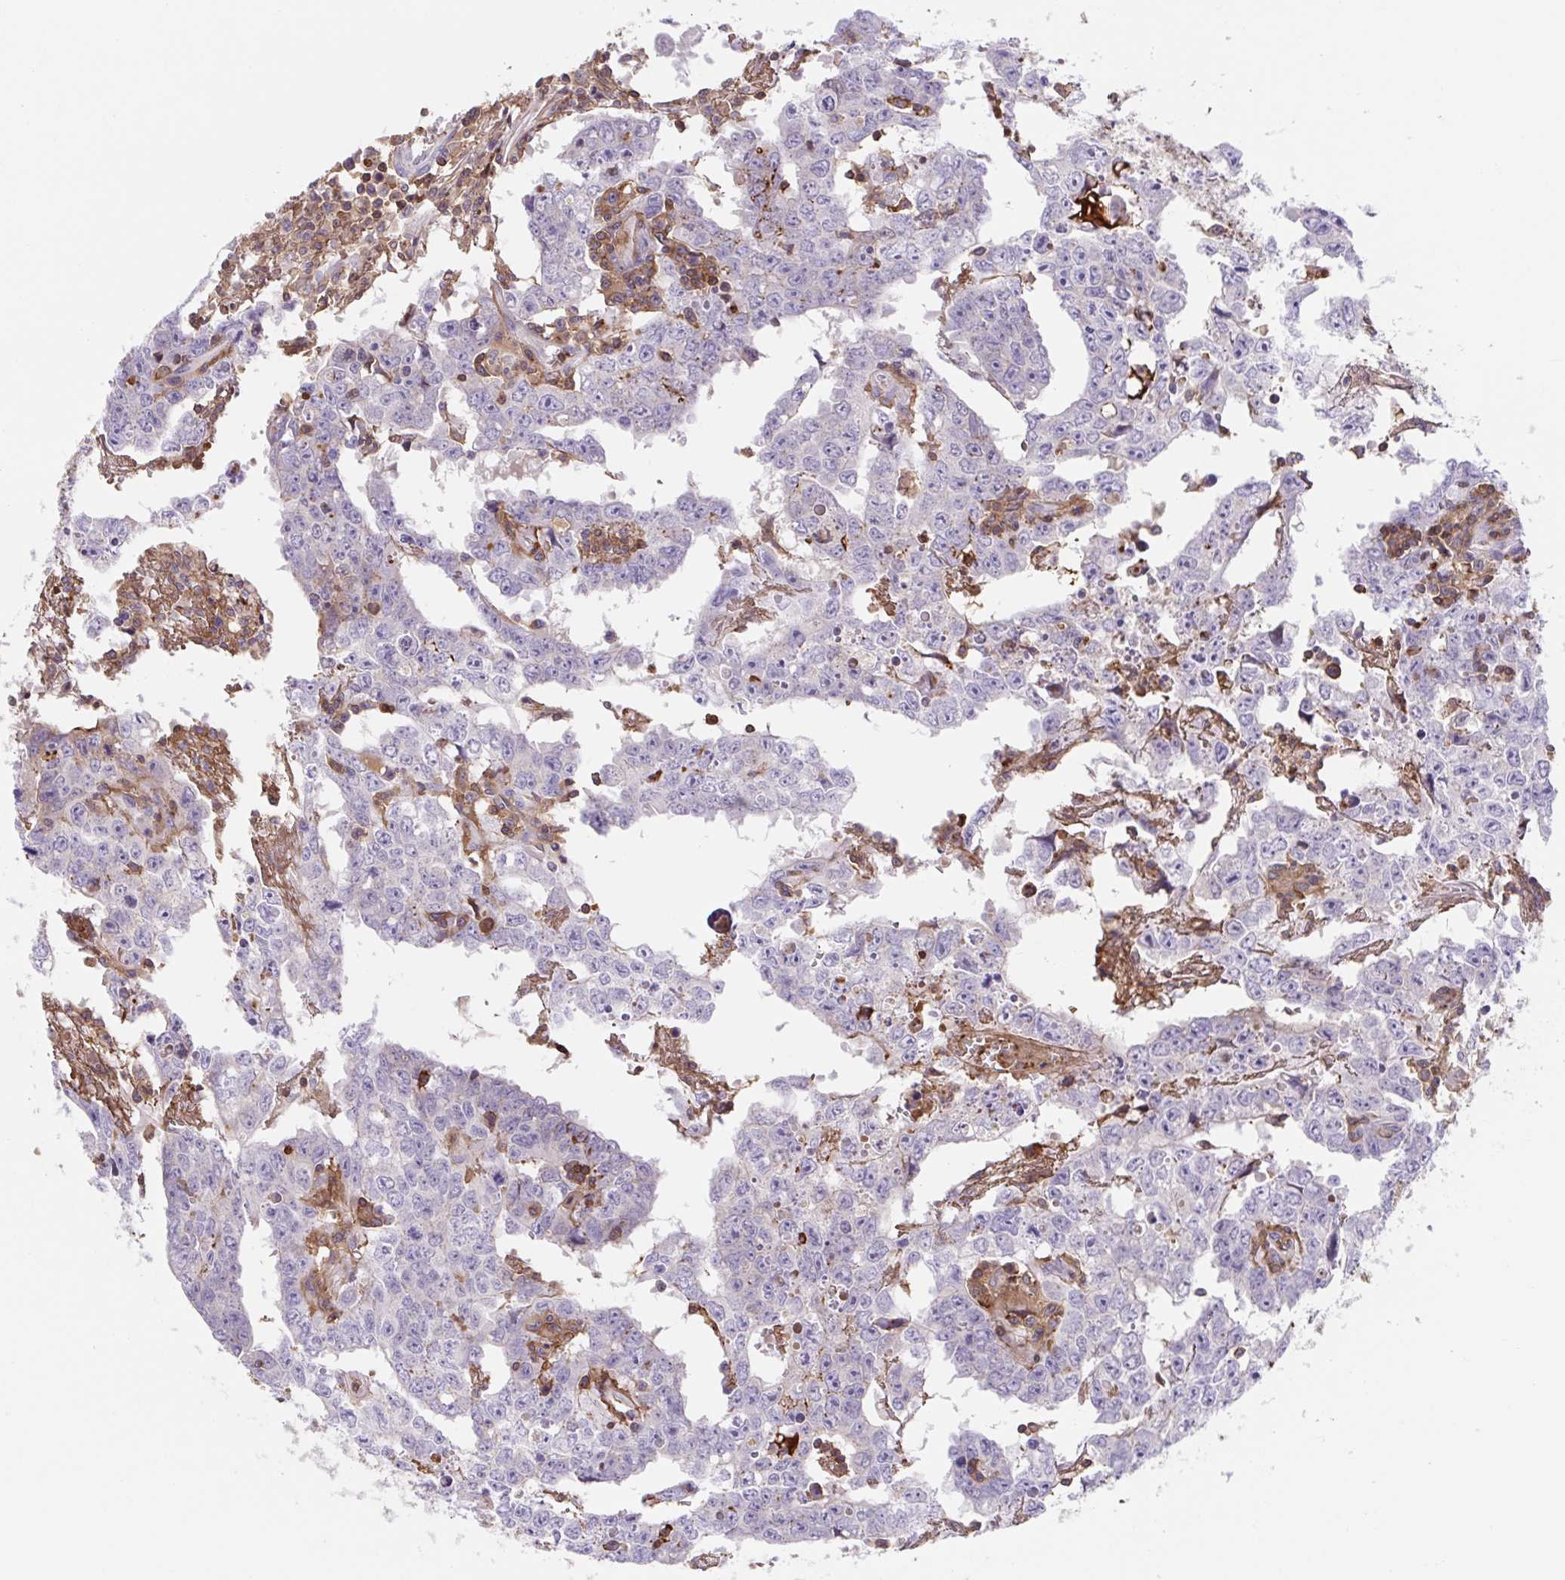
{"staining": {"intensity": "negative", "quantity": "none", "location": "none"}, "tissue": "testis cancer", "cell_type": "Tumor cells", "image_type": "cancer", "snomed": [{"axis": "morphology", "description": "Carcinoma, Embryonal, NOS"}, {"axis": "topography", "description": "Testis"}], "caption": "Immunohistochemistry (IHC) micrograph of embryonal carcinoma (testis) stained for a protein (brown), which displays no staining in tumor cells.", "gene": "TPRG1", "patient": {"sex": "male", "age": 22}}